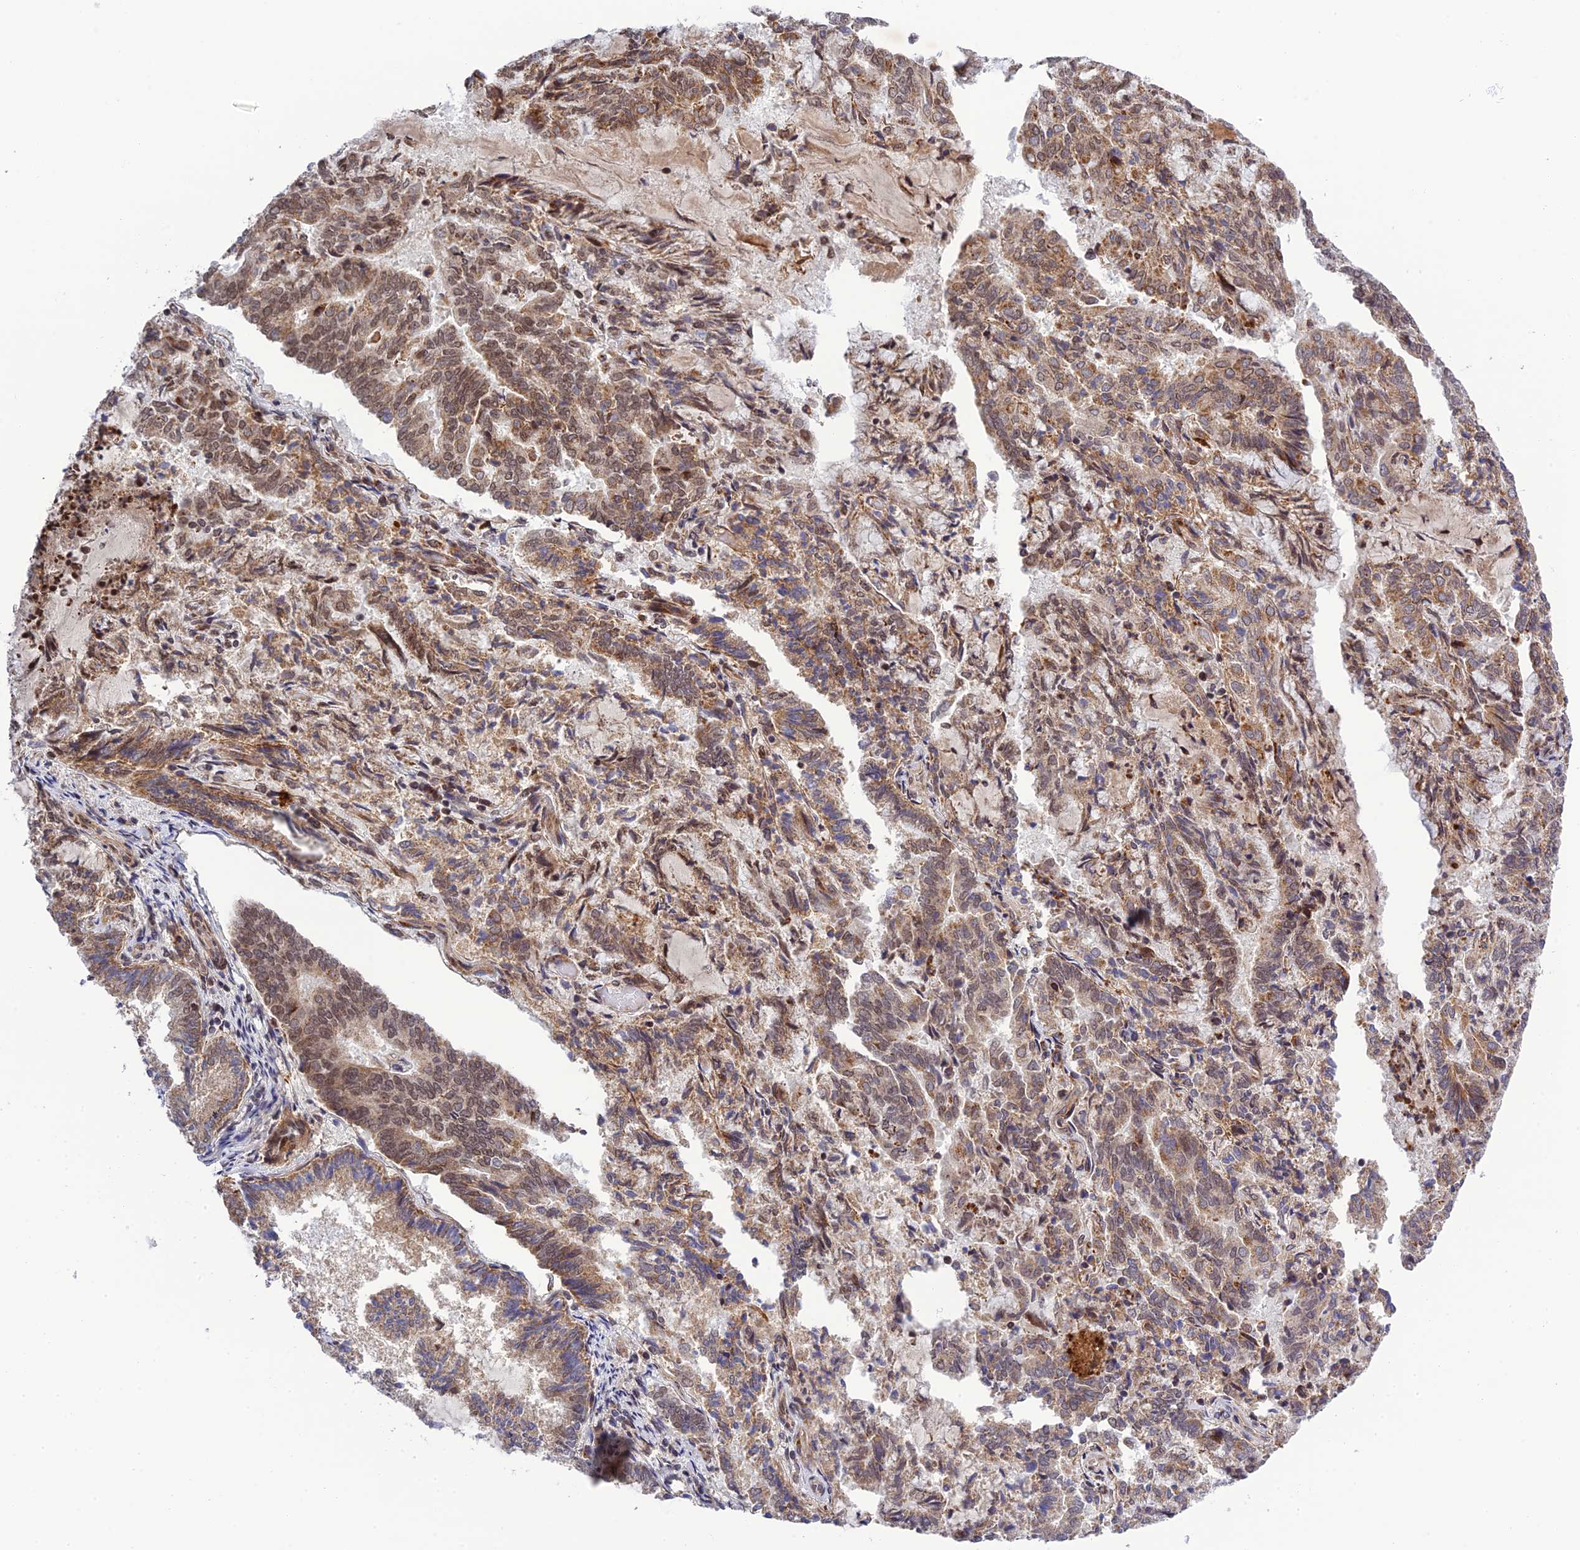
{"staining": {"intensity": "moderate", "quantity": ">75%", "location": "cytoplasmic/membranous,nuclear"}, "tissue": "endometrial cancer", "cell_type": "Tumor cells", "image_type": "cancer", "snomed": [{"axis": "morphology", "description": "Adenocarcinoma, NOS"}, {"axis": "topography", "description": "Endometrium"}], "caption": "Endometrial cancer (adenocarcinoma) stained with DAB (3,3'-diaminobenzidine) immunohistochemistry displays medium levels of moderate cytoplasmic/membranous and nuclear staining in approximately >75% of tumor cells.", "gene": "REXO1", "patient": {"sex": "female", "age": 80}}